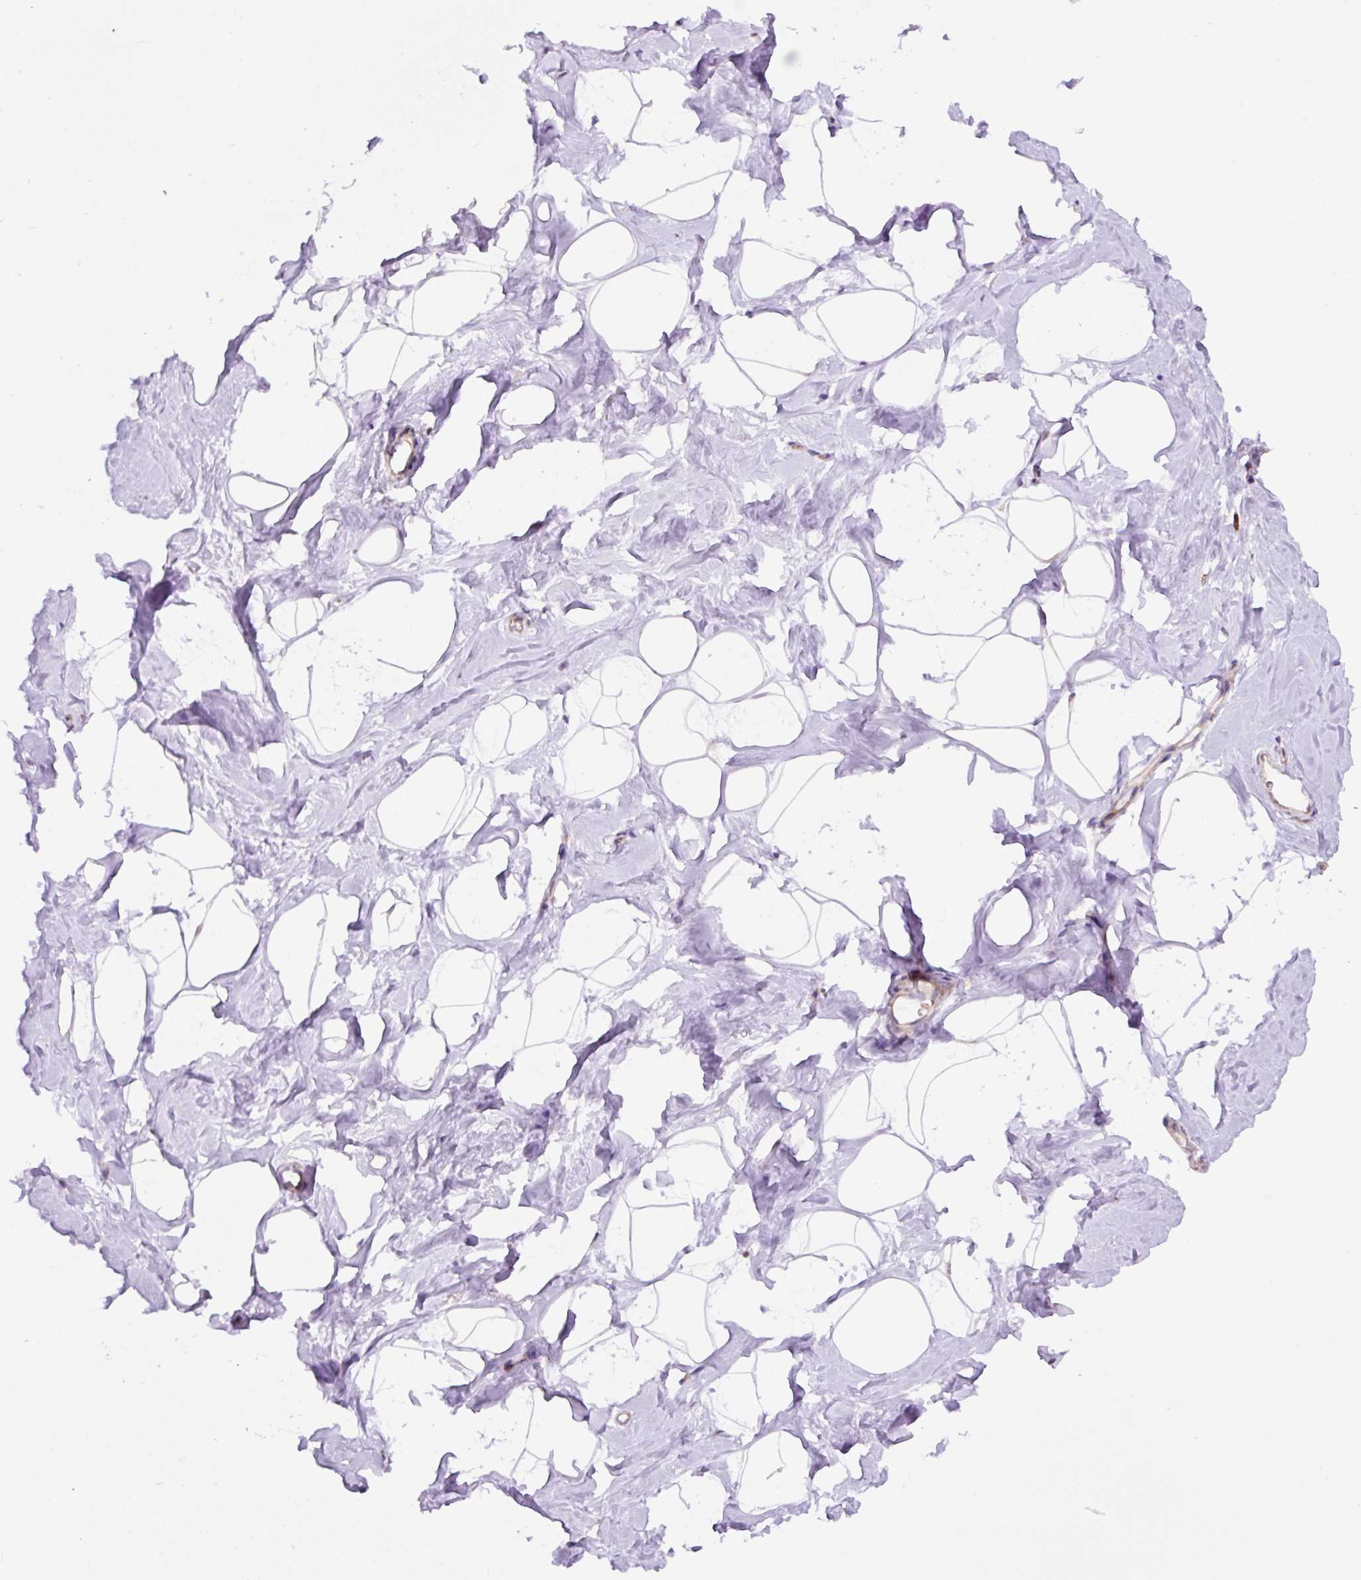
{"staining": {"intensity": "negative", "quantity": "none", "location": "none"}, "tissue": "breast", "cell_type": "Adipocytes", "image_type": "normal", "snomed": [{"axis": "morphology", "description": "Normal tissue, NOS"}, {"axis": "topography", "description": "Breast"}], "caption": "This image is of unremarkable breast stained with immunohistochemistry to label a protein in brown with the nuclei are counter-stained blue. There is no positivity in adipocytes. The staining was performed using DAB to visualize the protein expression in brown, while the nuclei were stained in blue with hematoxylin (Magnification: 20x).", "gene": "RPS23", "patient": {"sex": "female", "age": 32}}